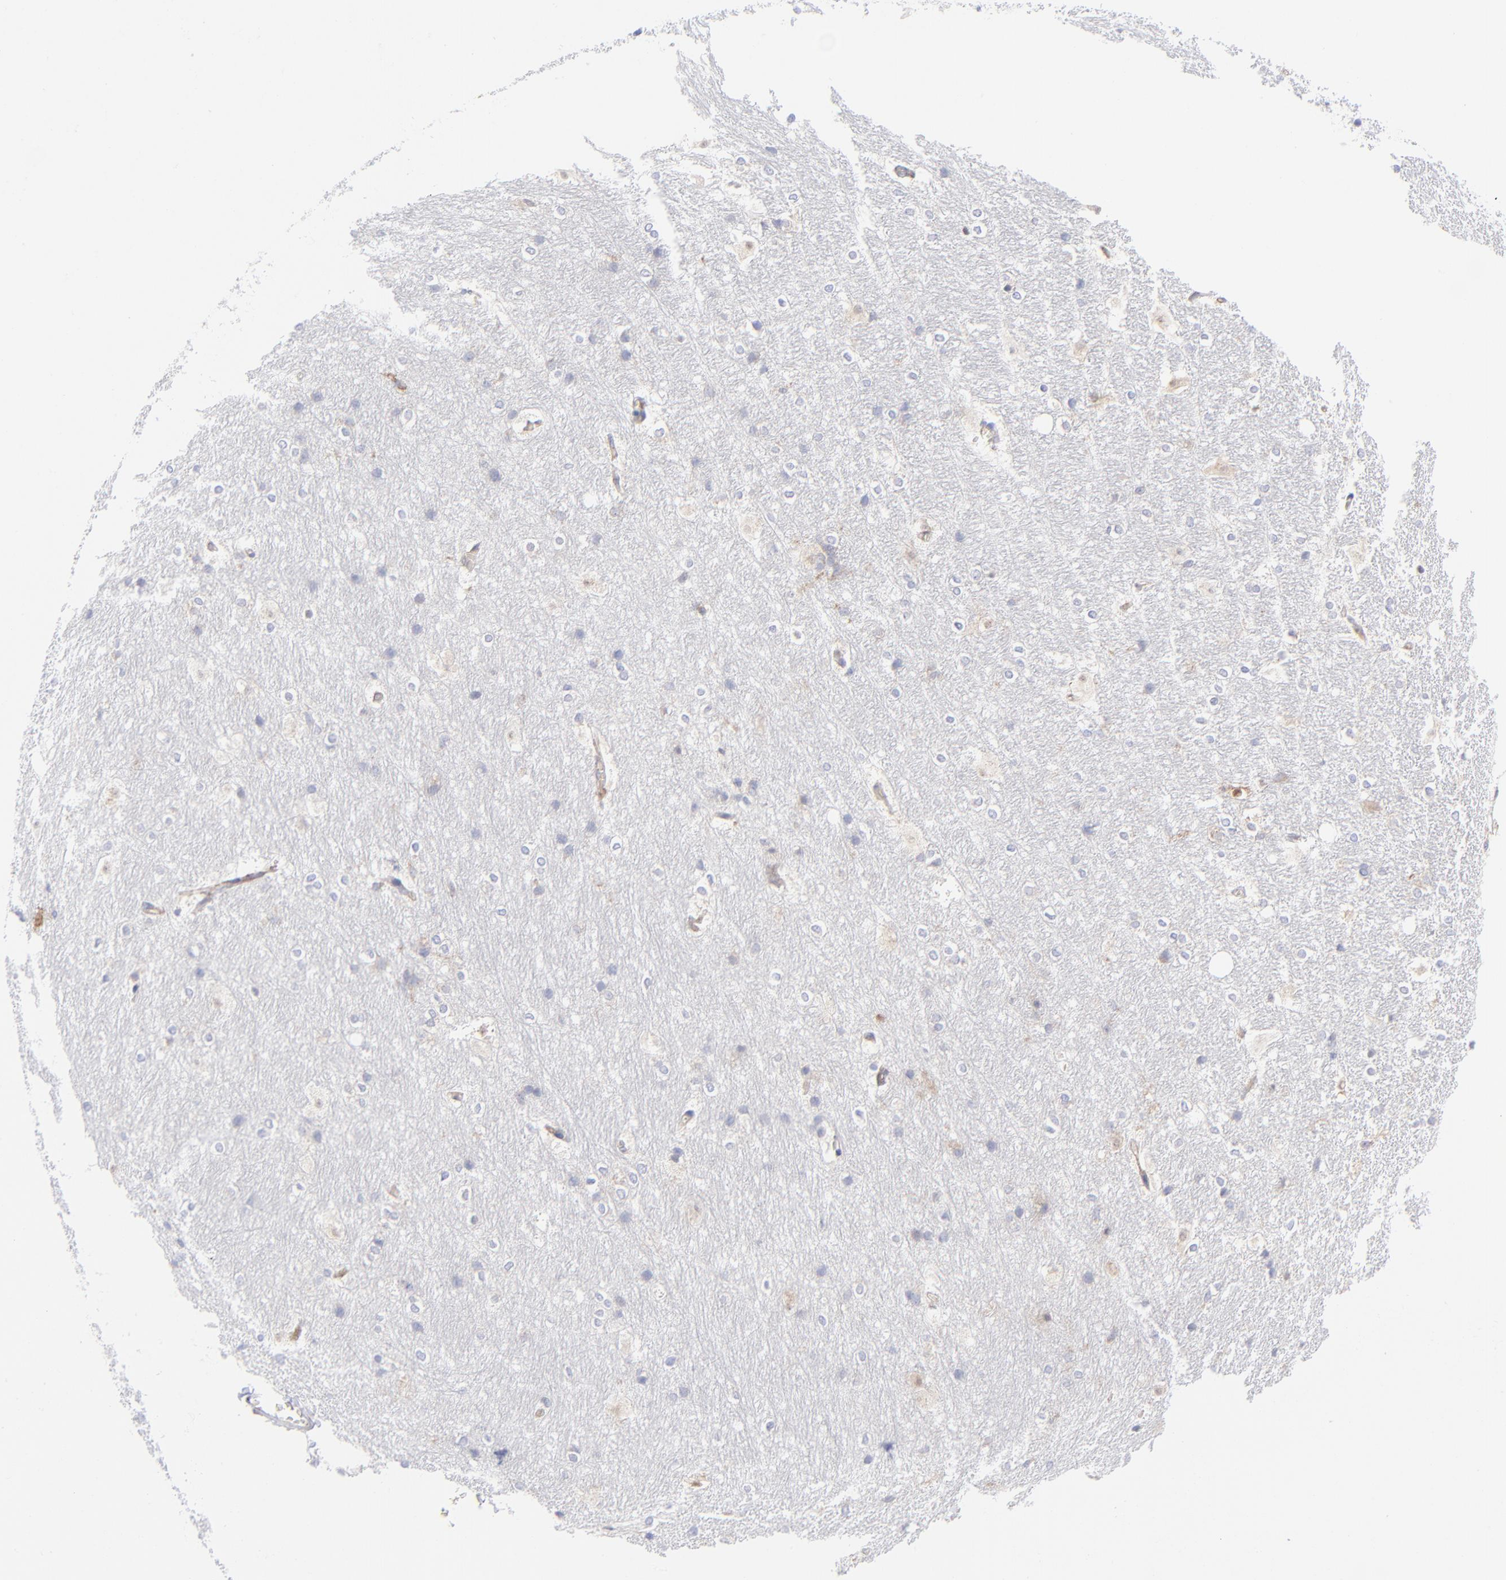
{"staining": {"intensity": "negative", "quantity": "none", "location": "none"}, "tissue": "hippocampus", "cell_type": "Glial cells", "image_type": "normal", "snomed": [{"axis": "morphology", "description": "Normal tissue, NOS"}, {"axis": "topography", "description": "Hippocampus"}], "caption": "Glial cells are negative for brown protein staining in normal hippocampus. (DAB IHC, high magnification).", "gene": "EIF2AK2", "patient": {"sex": "female", "age": 19}}